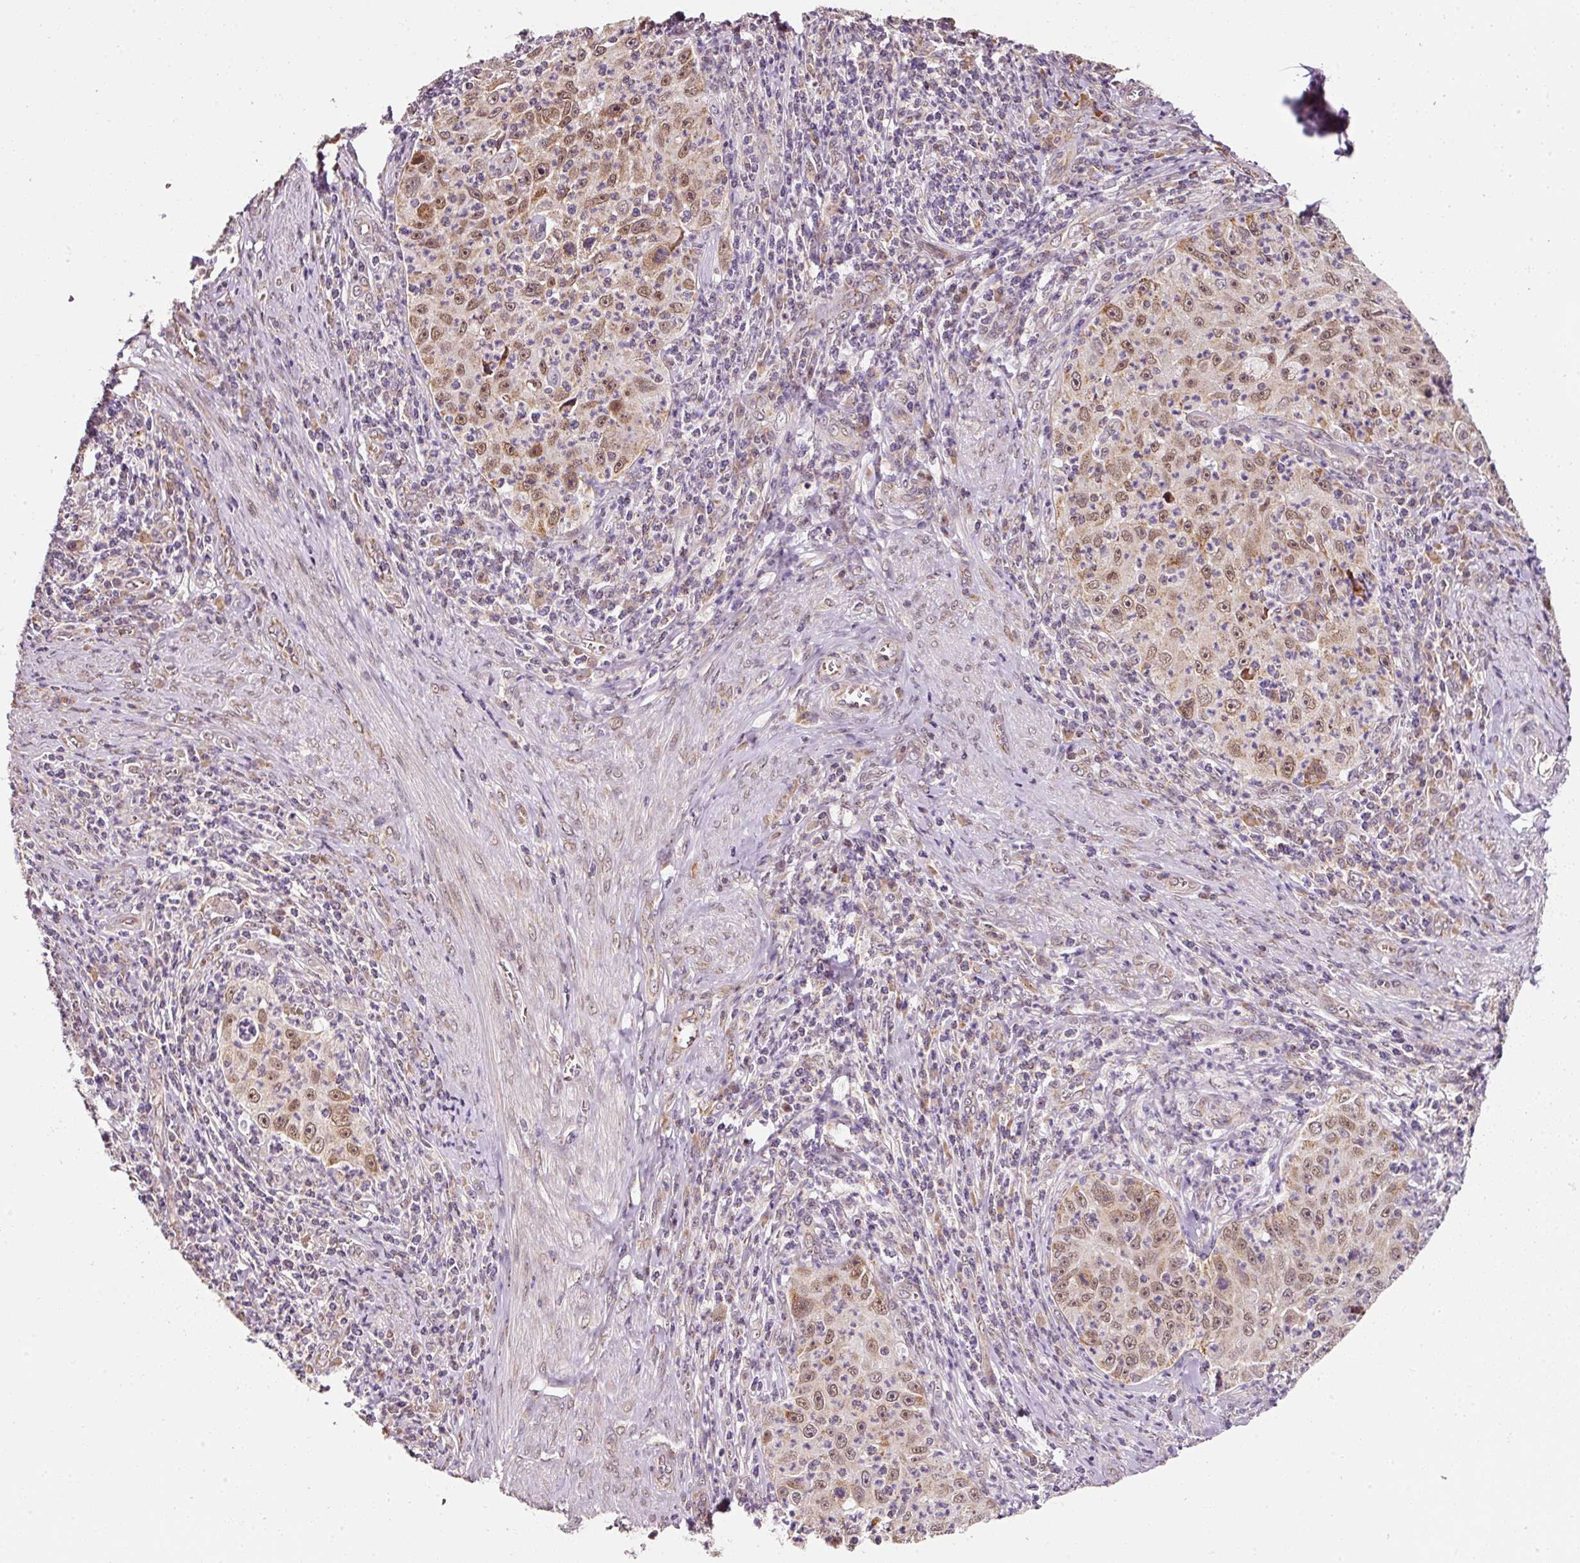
{"staining": {"intensity": "moderate", "quantity": ">75%", "location": "nuclear"}, "tissue": "cervical cancer", "cell_type": "Tumor cells", "image_type": "cancer", "snomed": [{"axis": "morphology", "description": "Squamous cell carcinoma, NOS"}, {"axis": "topography", "description": "Cervix"}], "caption": "An immunohistochemistry (IHC) micrograph of tumor tissue is shown. Protein staining in brown labels moderate nuclear positivity in cervical cancer (squamous cell carcinoma) within tumor cells. (DAB IHC with brightfield microscopy, high magnification).", "gene": "ZNF460", "patient": {"sex": "female", "age": 30}}